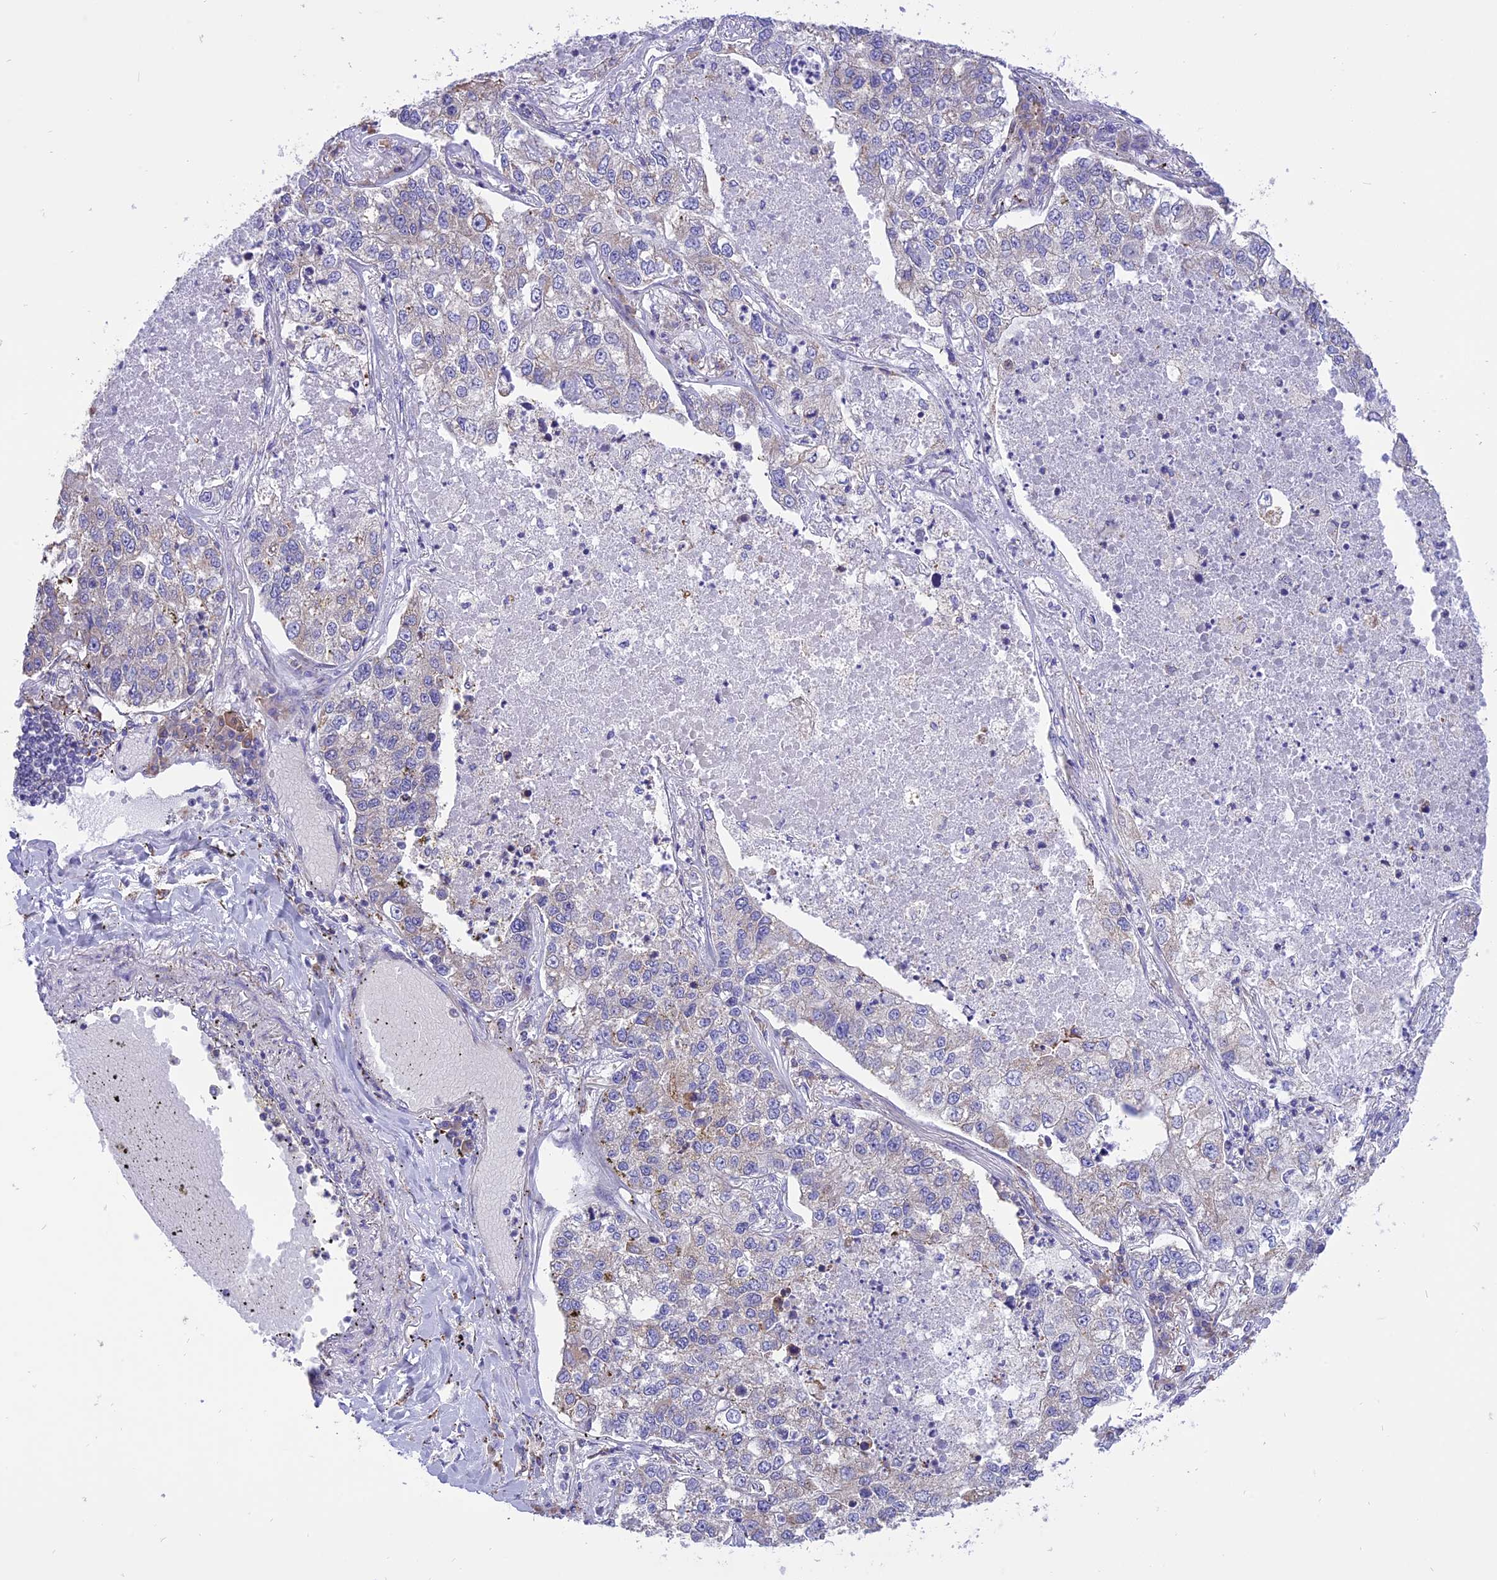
{"staining": {"intensity": "negative", "quantity": "none", "location": "none"}, "tissue": "lung cancer", "cell_type": "Tumor cells", "image_type": "cancer", "snomed": [{"axis": "morphology", "description": "Adenocarcinoma, NOS"}, {"axis": "topography", "description": "Lung"}], "caption": "This is a micrograph of IHC staining of lung adenocarcinoma, which shows no expression in tumor cells.", "gene": "ARMCX6", "patient": {"sex": "male", "age": 49}}